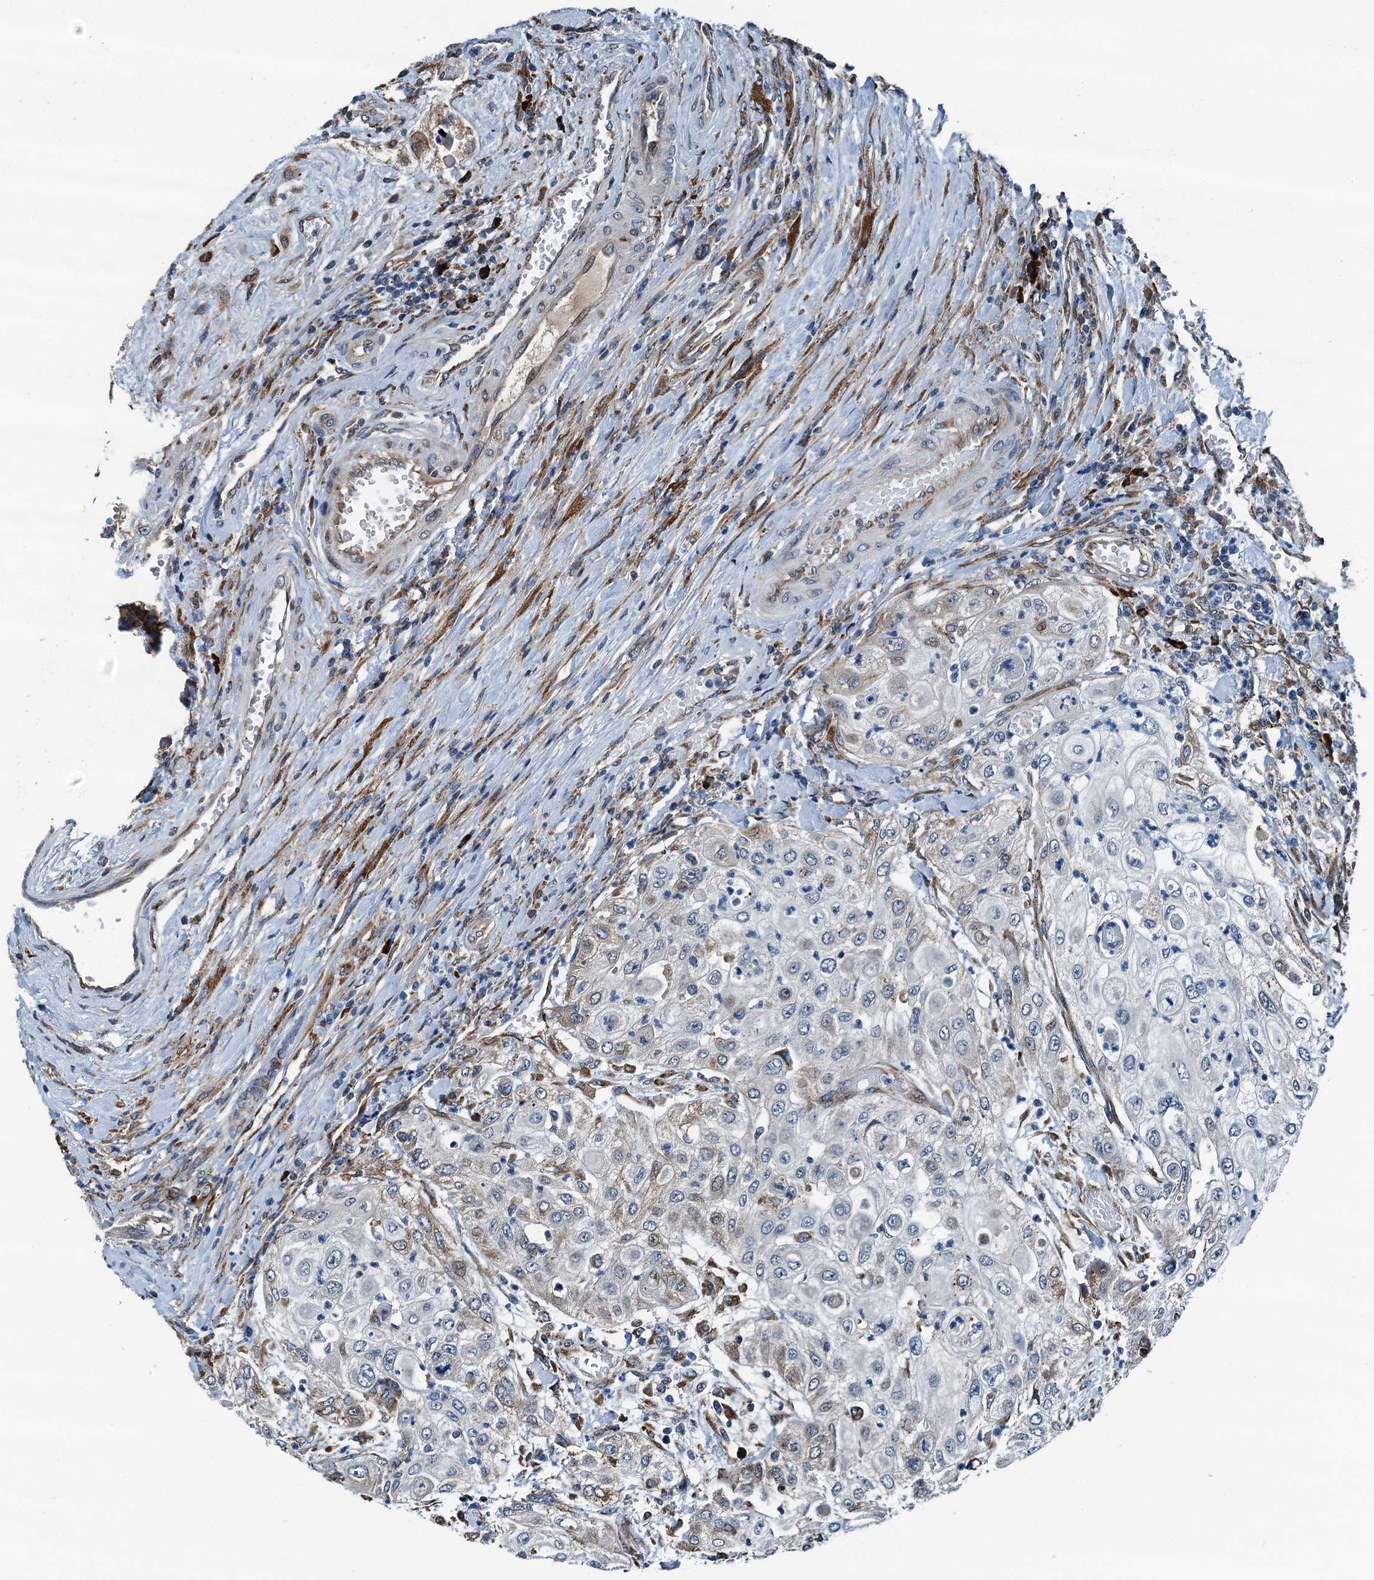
{"staining": {"intensity": "negative", "quantity": "none", "location": "none"}, "tissue": "urothelial cancer", "cell_type": "Tumor cells", "image_type": "cancer", "snomed": [{"axis": "morphology", "description": "Urothelial carcinoma, High grade"}, {"axis": "topography", "description": "Urinary bladder"}], "caption": "Urothelial cancer was stained to show a protein in brown. There is no significant staining in tumor cells.", "gene": "TAMALIN", "patient": {"sex": "female", "age": 79}}